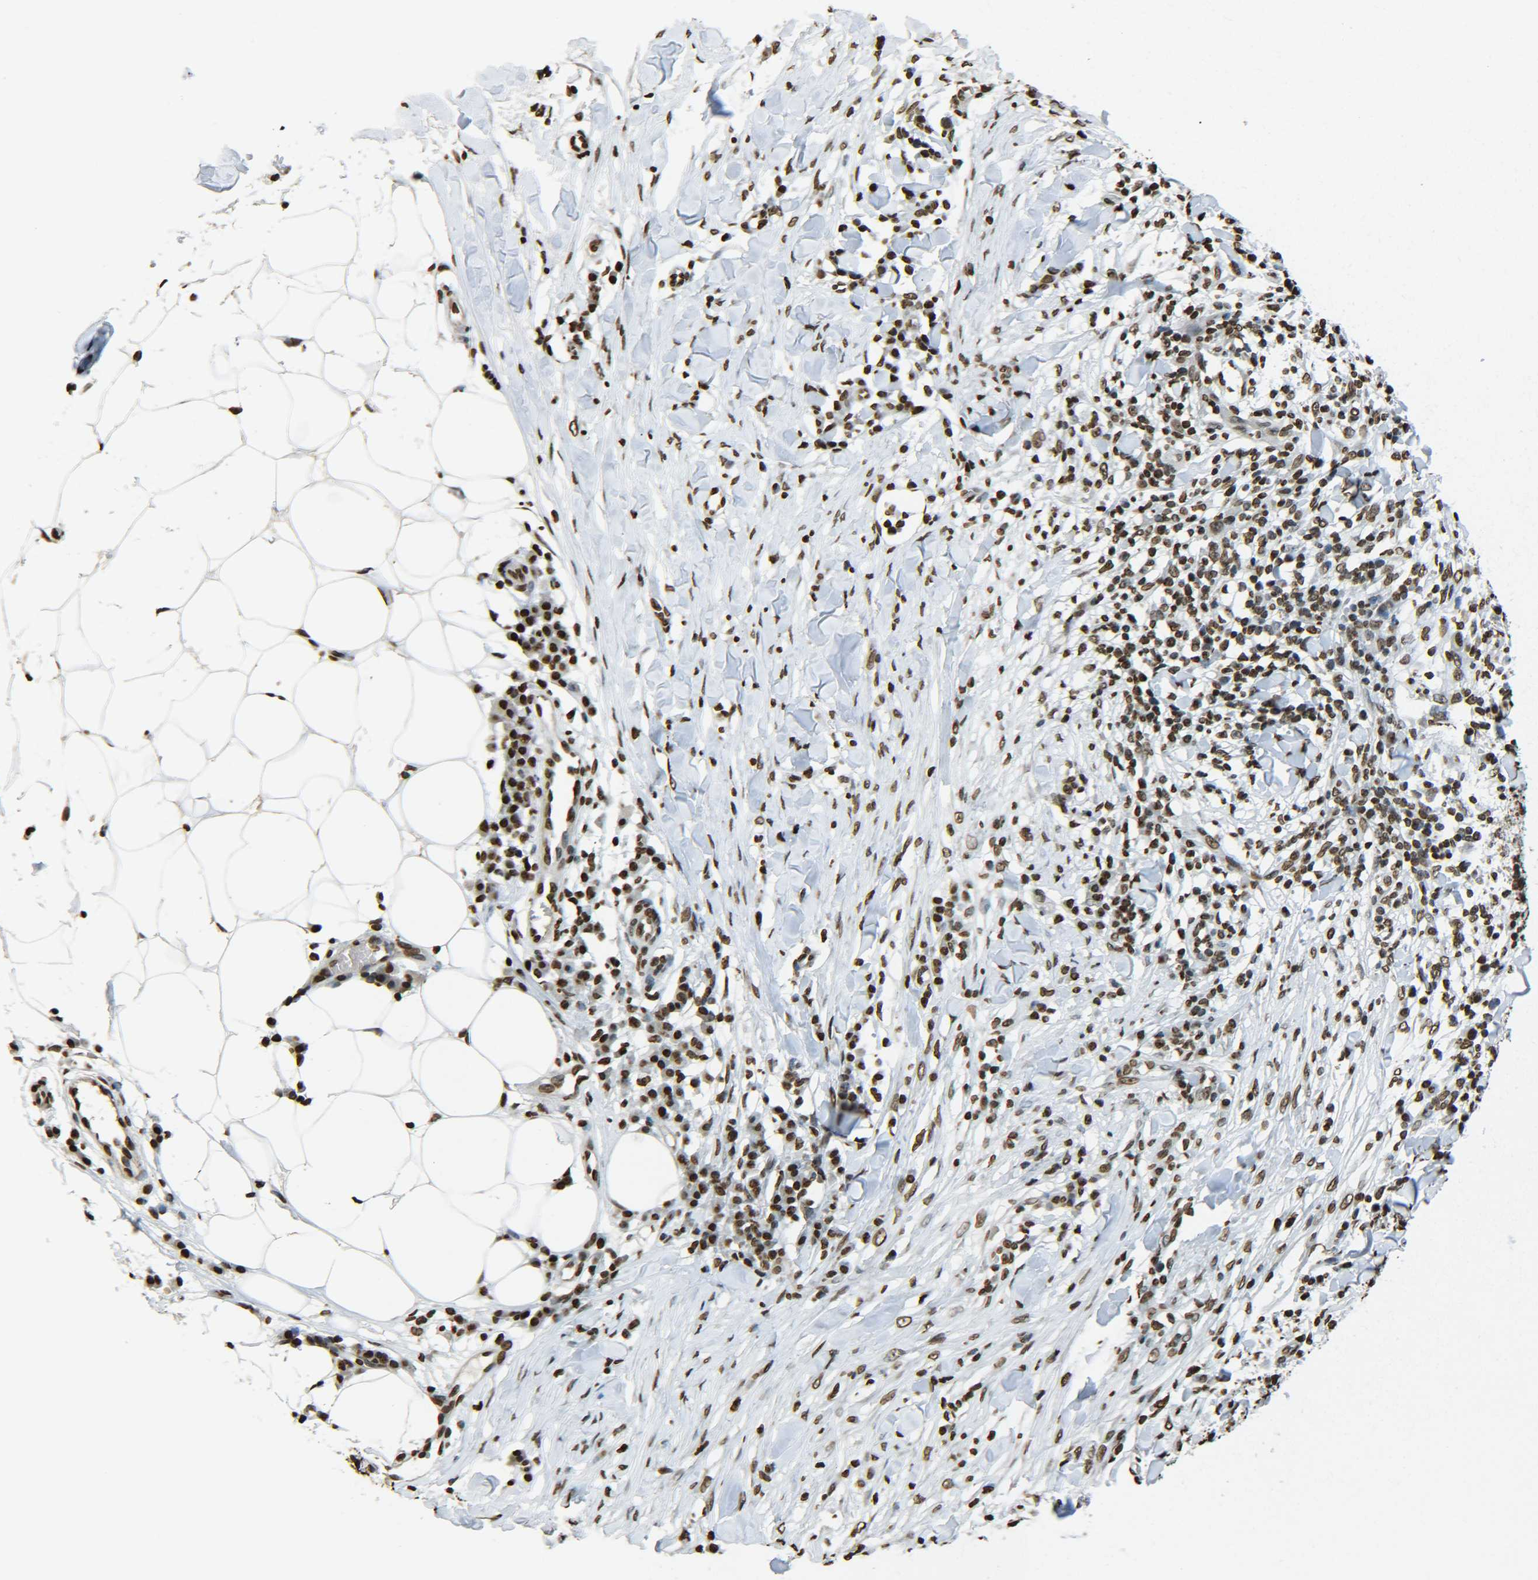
{"staining": {"intensity": "weak", "quantity": ">75%", "location": "nuclear"}, "tissue": "skin cancer", "cell_type": "Tumor cells", "image_type": "cancer", "snomed": [{"axis": "morphology", "description": "Squamous cell carcinoma, NOS"}, {"axis": "topography", "description": "Skin"}], "caption": "The image shows immunohistochemical staining of skin squamous cell carcinoma. There is weak nuclear staining is seen in about >75% of tumor cells.", "gene": "H4C16", "patient": {"sex": "male", "age": 24}}